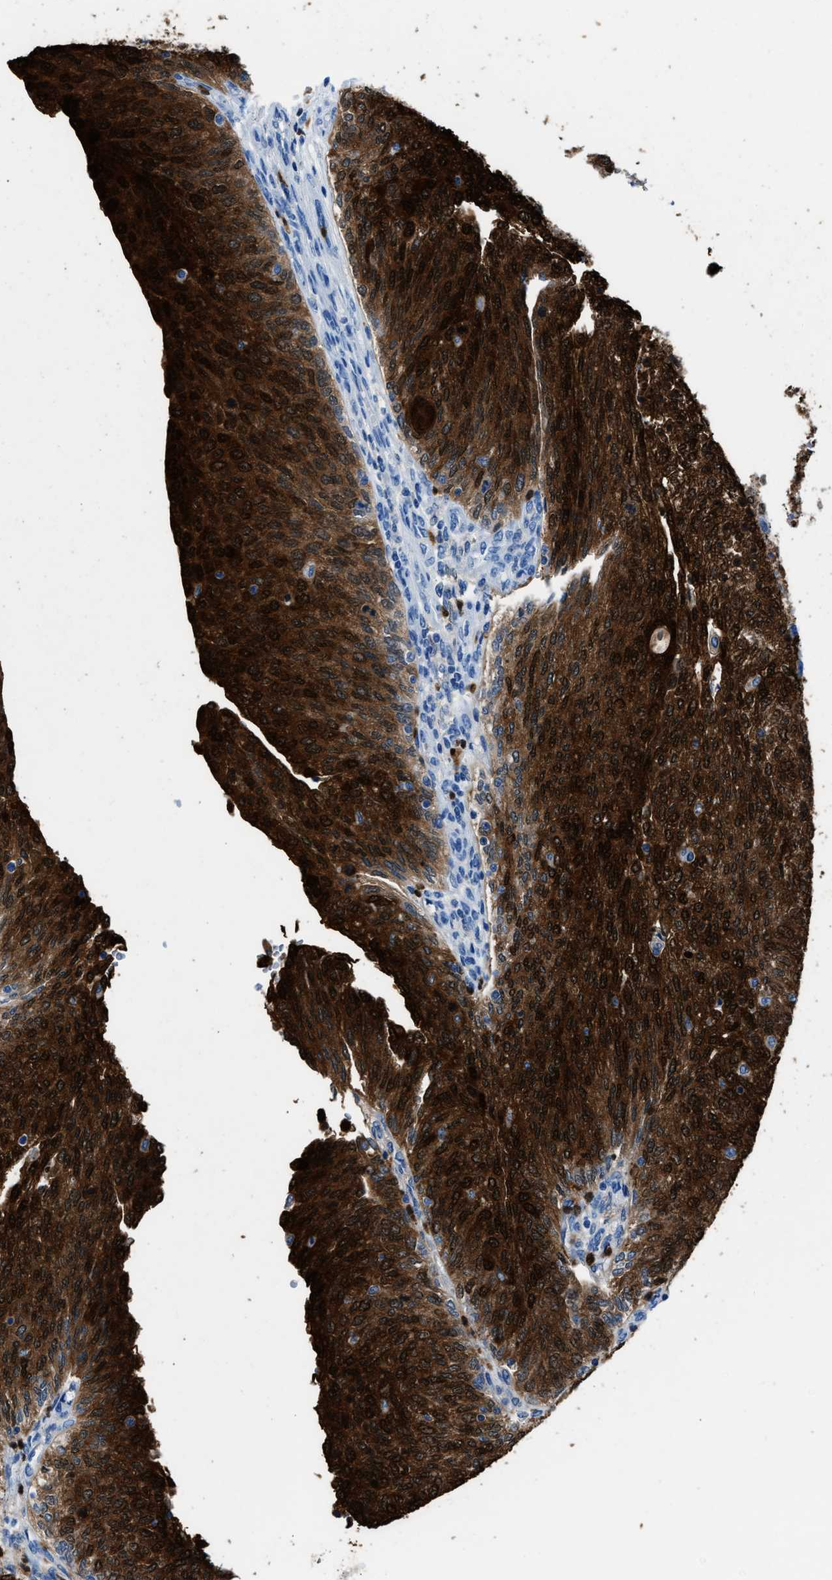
{"staining": {"intensity": "strong", "quantity": ">75%", "location": "cytoplasmic/membranous,nuclear"}, "tissue": "urothelial cancer", "cell_type": "Tumor cells", "image_type": "cancer", "snomed": [{"axis": "morphology", "description": "Urothelial carcinoma, Low grade"}, {"axis": "topography", "description": "Urinary bladder"}], "caption": "Immunohistochemistry (IHC) of human low-grade urothelial carcinoma reveals high levels of strong cytoplasmic/membranous and nuclear staining in approximately >75% of tumor cells. (brown staining indicates protein expression, while blue staining denotes nuclei).", "gene": "S100P", "patient": {"sex": "female", "age": 79}}